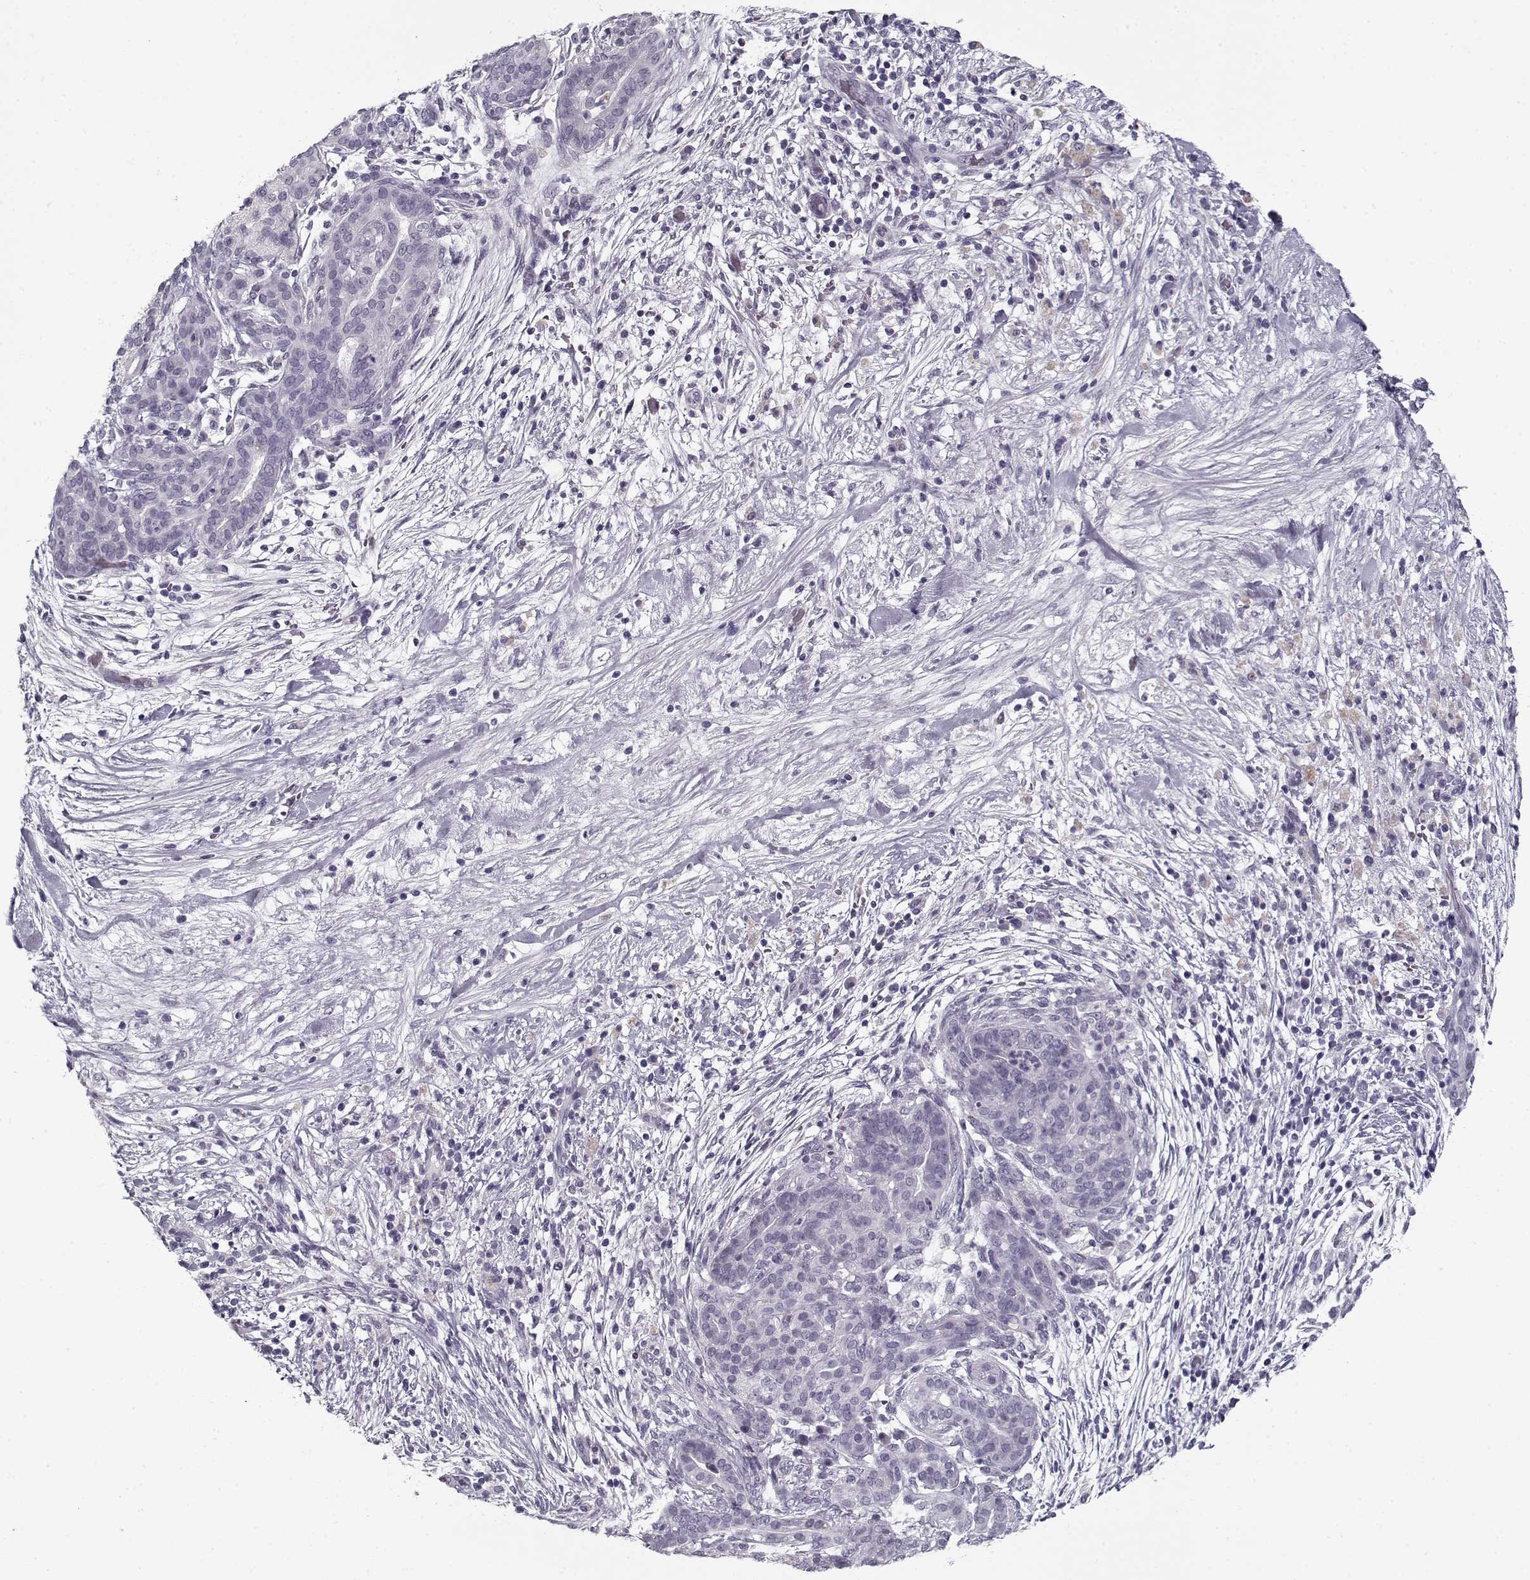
{"staining": {"intensity": "negative", "quantity": "none", "location": "none"}, "tissue": "pancreatic cancer", "cell_type": "Tumor cells", "image_type": "cancer", "snomed": [{"axis": "morphology", "description": "Adenocarcinoma, NOS"}, {"axis": "topography", "description": "Pancreas"}], "caption": "The IHC micrograph has no significant expression in tumor cells of pancreatic cancer tissue.", "gene": "SPACA9", "patient": {"sex": "male", "age": 44}}